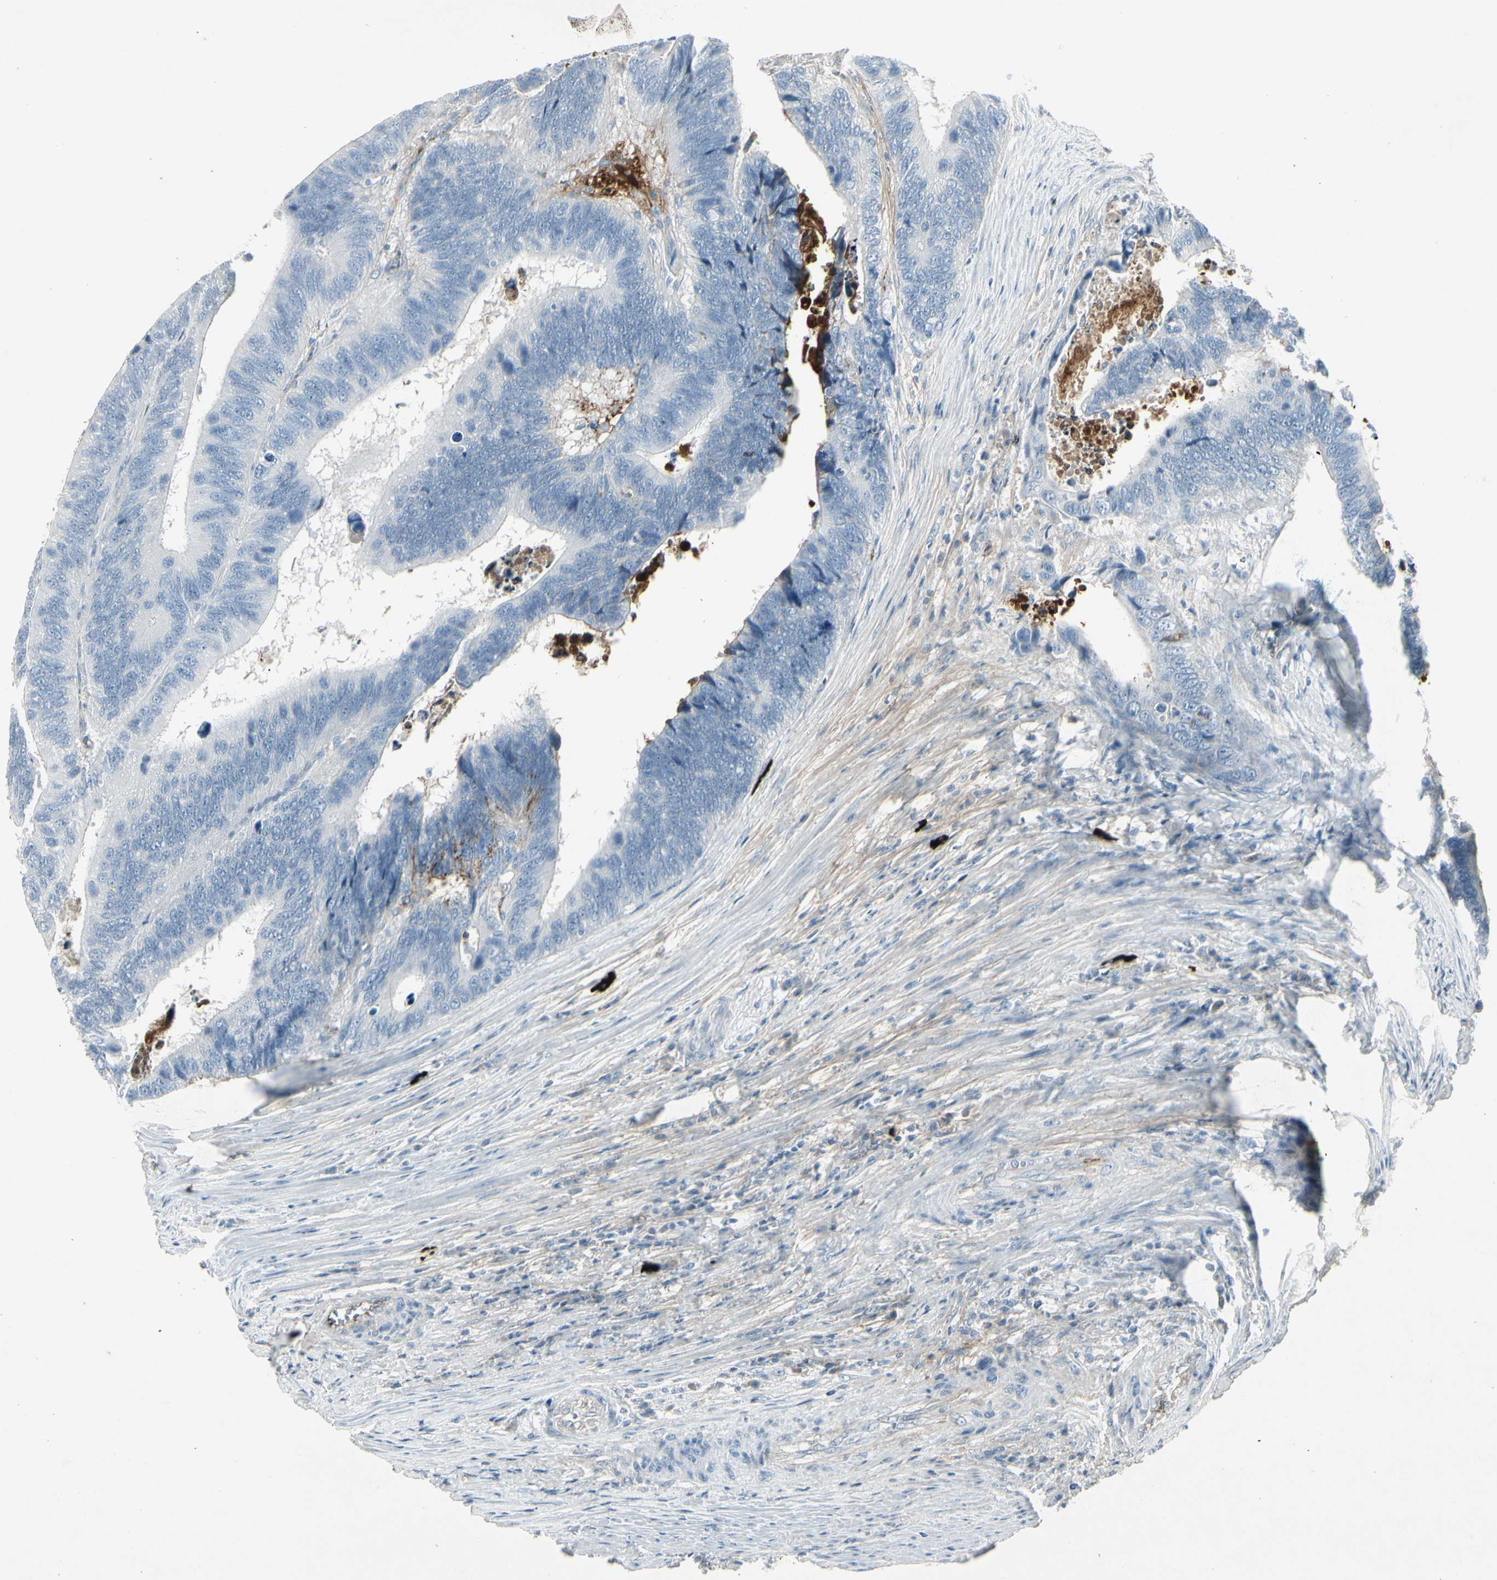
{"staining": {"intensity": "strong", "quantity": "<25%", "location": "cytoplasmic/membranous"}, "tissue": "colorectal cancer", "cell_type": "Tumor cells", "image_type": "cancer", "snomed": [{"axis": "morphology", "description": "Adenocarcinoma, NOS"}, {"axis": "topography", "description": "Colon"}], "caption": "A micrograph of human colorectal cancer (adenocarcinoma) stained for a protein reveals strong cytoplasmic/membranous brown staining in tumor cells.", "gene": "IGHM", "patient": {"sex": "male", "age": 72}}